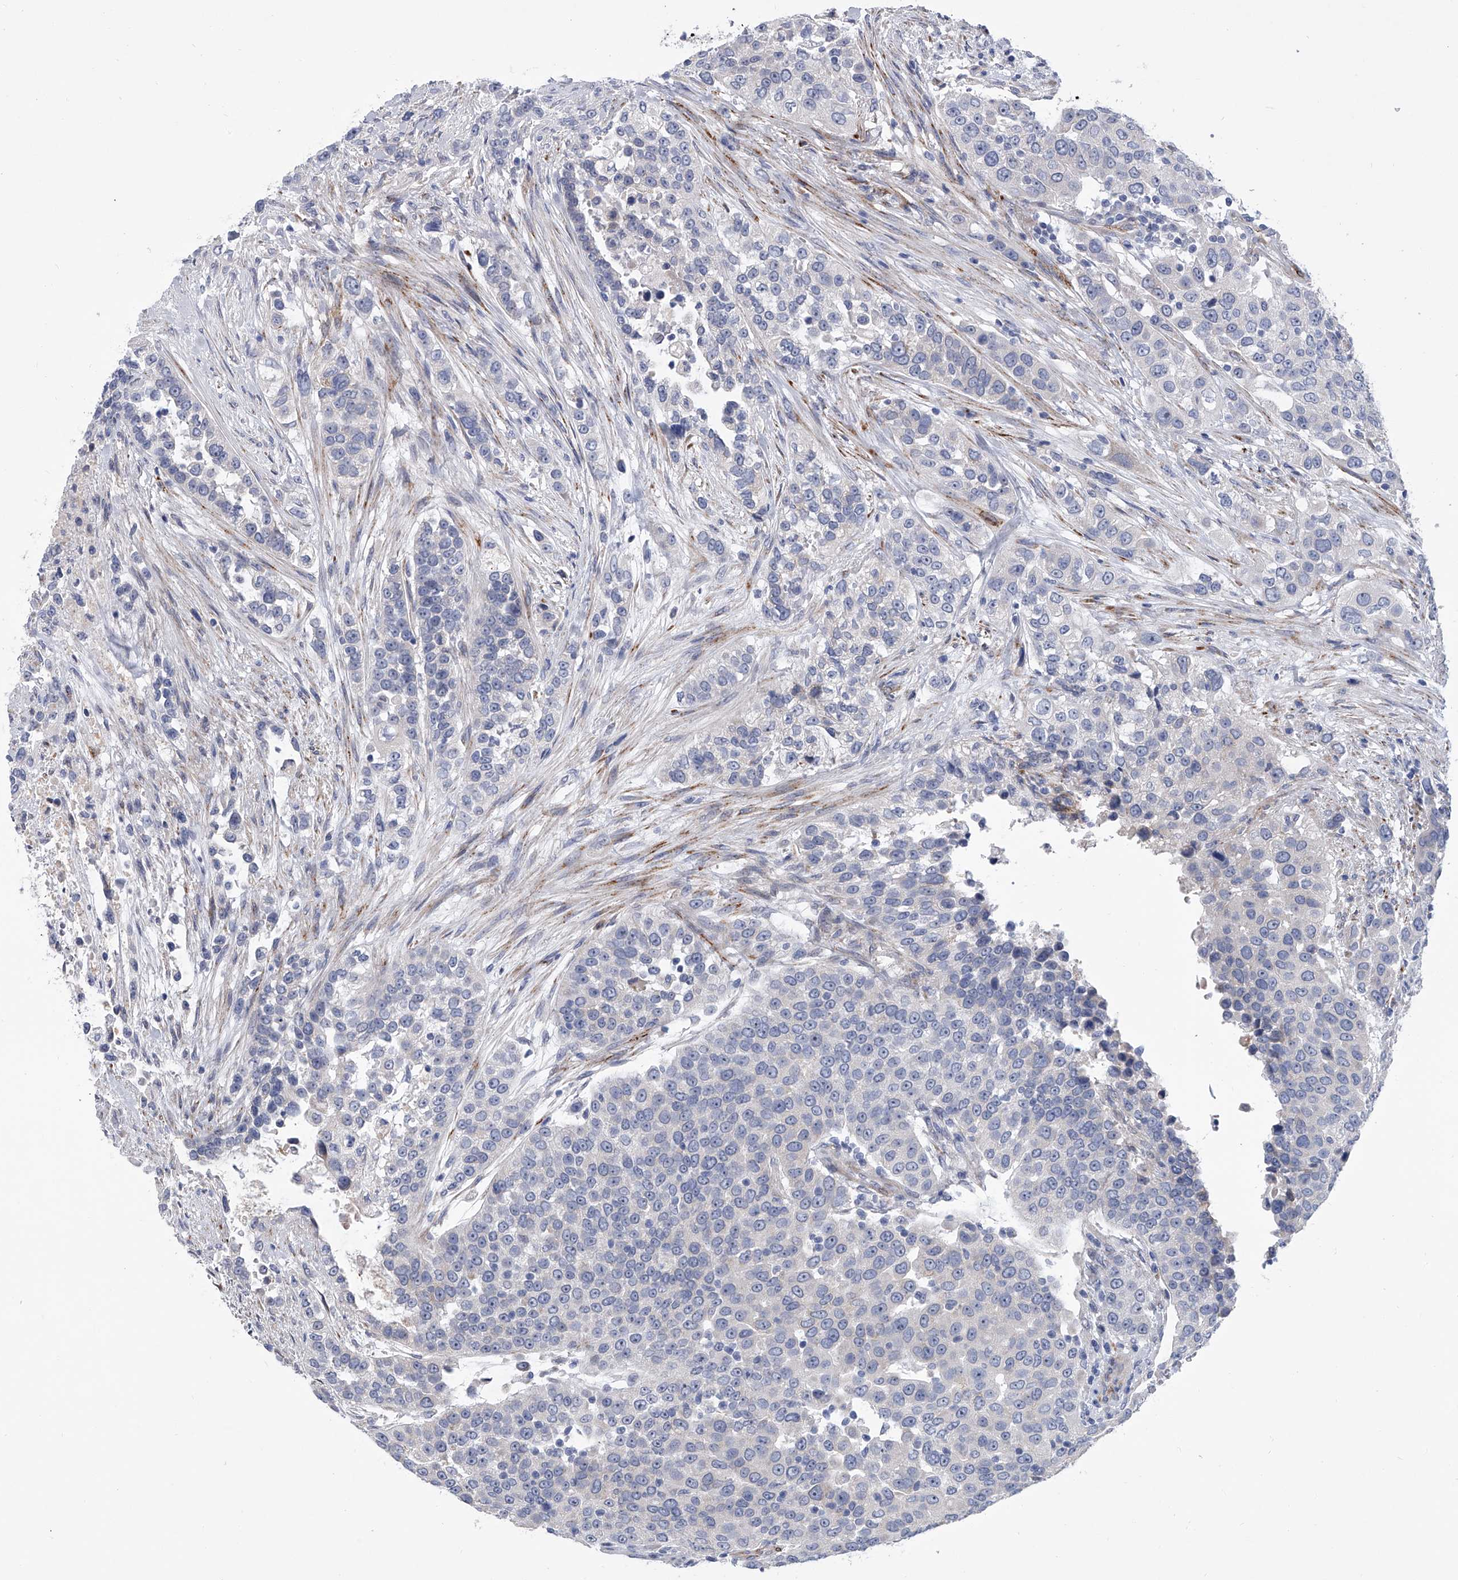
{"staining": {"intensity": "negative", "quantity": "none", "location": "none"}, "tissue": "urothelial cancer", "cell_type": "Tumor cells", "image_type": "cancer", "snomed": [{"axis": "morphology", "description": "Urothelial carcinoma, High grade"}, {"axis": "topography", "description": "Urinary bladder"}], "caption": "Tumor cells are negative for protein expression in human high-grade urothelial carcinoma.", "gene": "ALG14", "patient": {"sex": "female", "age": 80}}